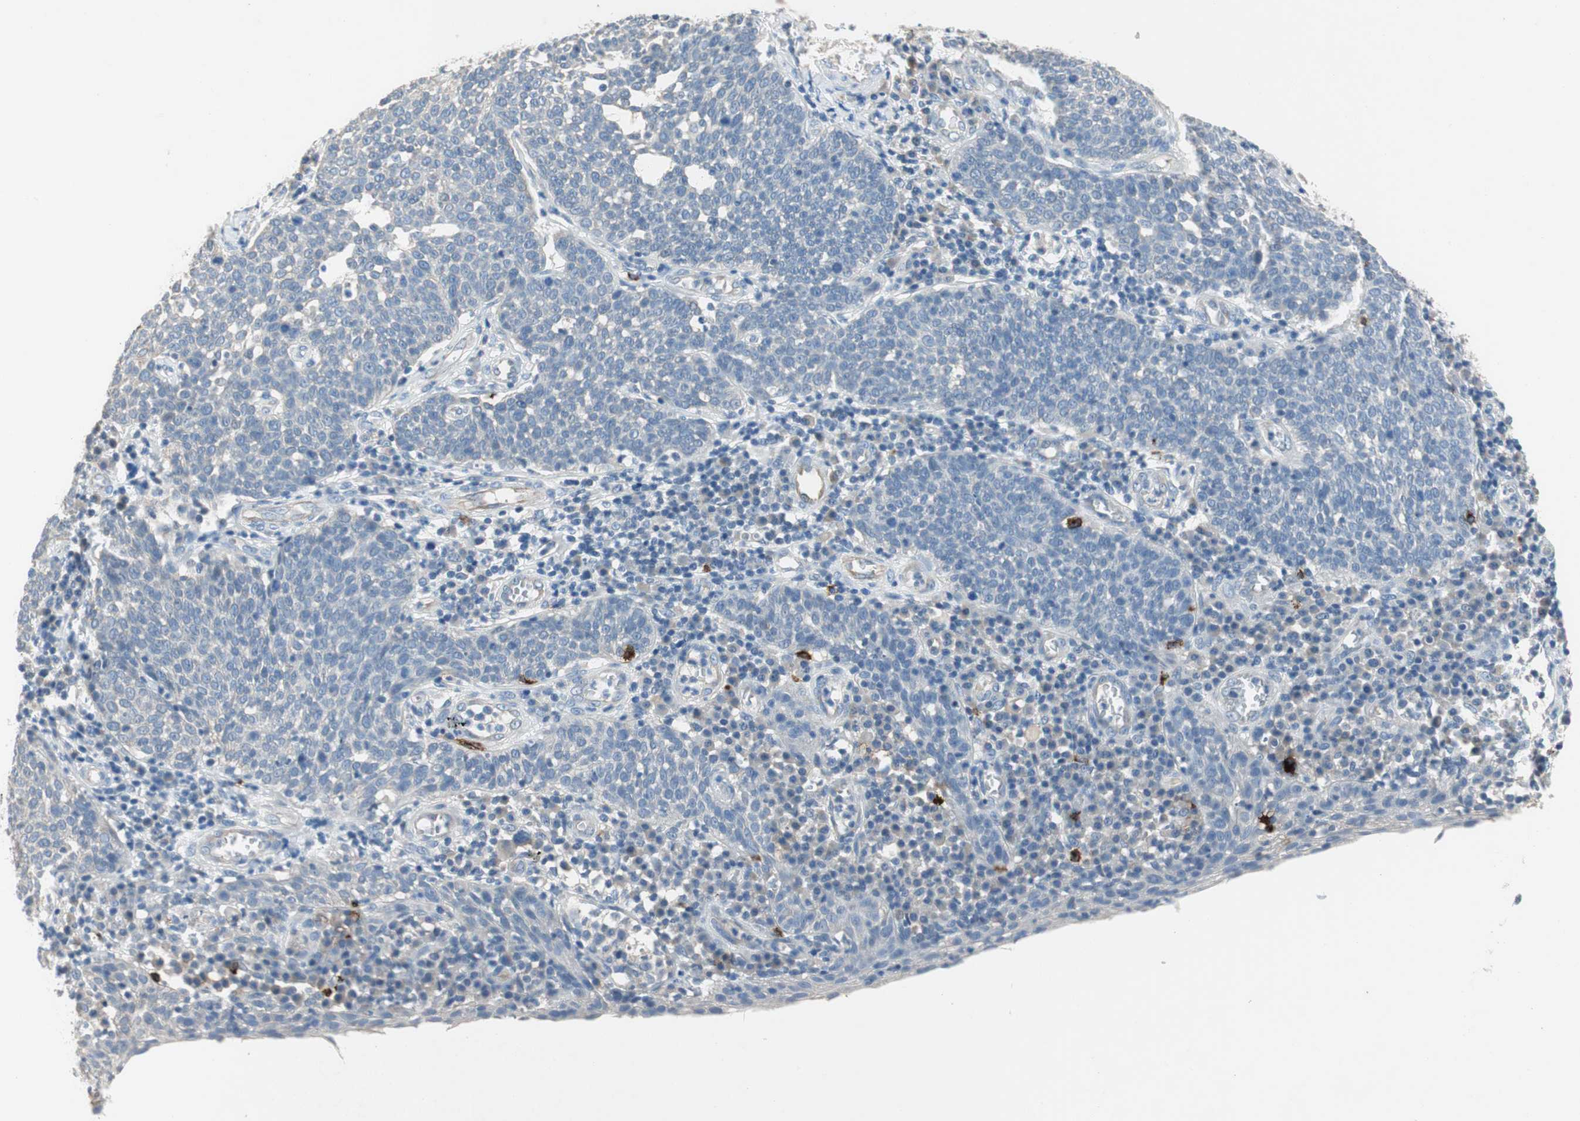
{"staining": {"intensity": "negative", "quantity": "none", "location": "none"}, "tissue": "cervical cancer", "cell_type": "Tumor cells", "image_type": "cancer", "snomed": [{"axis": "morphology", "description": "Squamous cell carcinoma, NOS"}, {"axis": "topography", "description": "Cervix"}], "caption": "High magnification brightfield microscopy of cervical cancer (squamous cell carcinoma) stained with DAB (brown) and counterstained with hematoxylin (blue): tumor cells show no significant positivity.", "gene": "CPA3", "patient": {"sex": "female", "age": 34}}